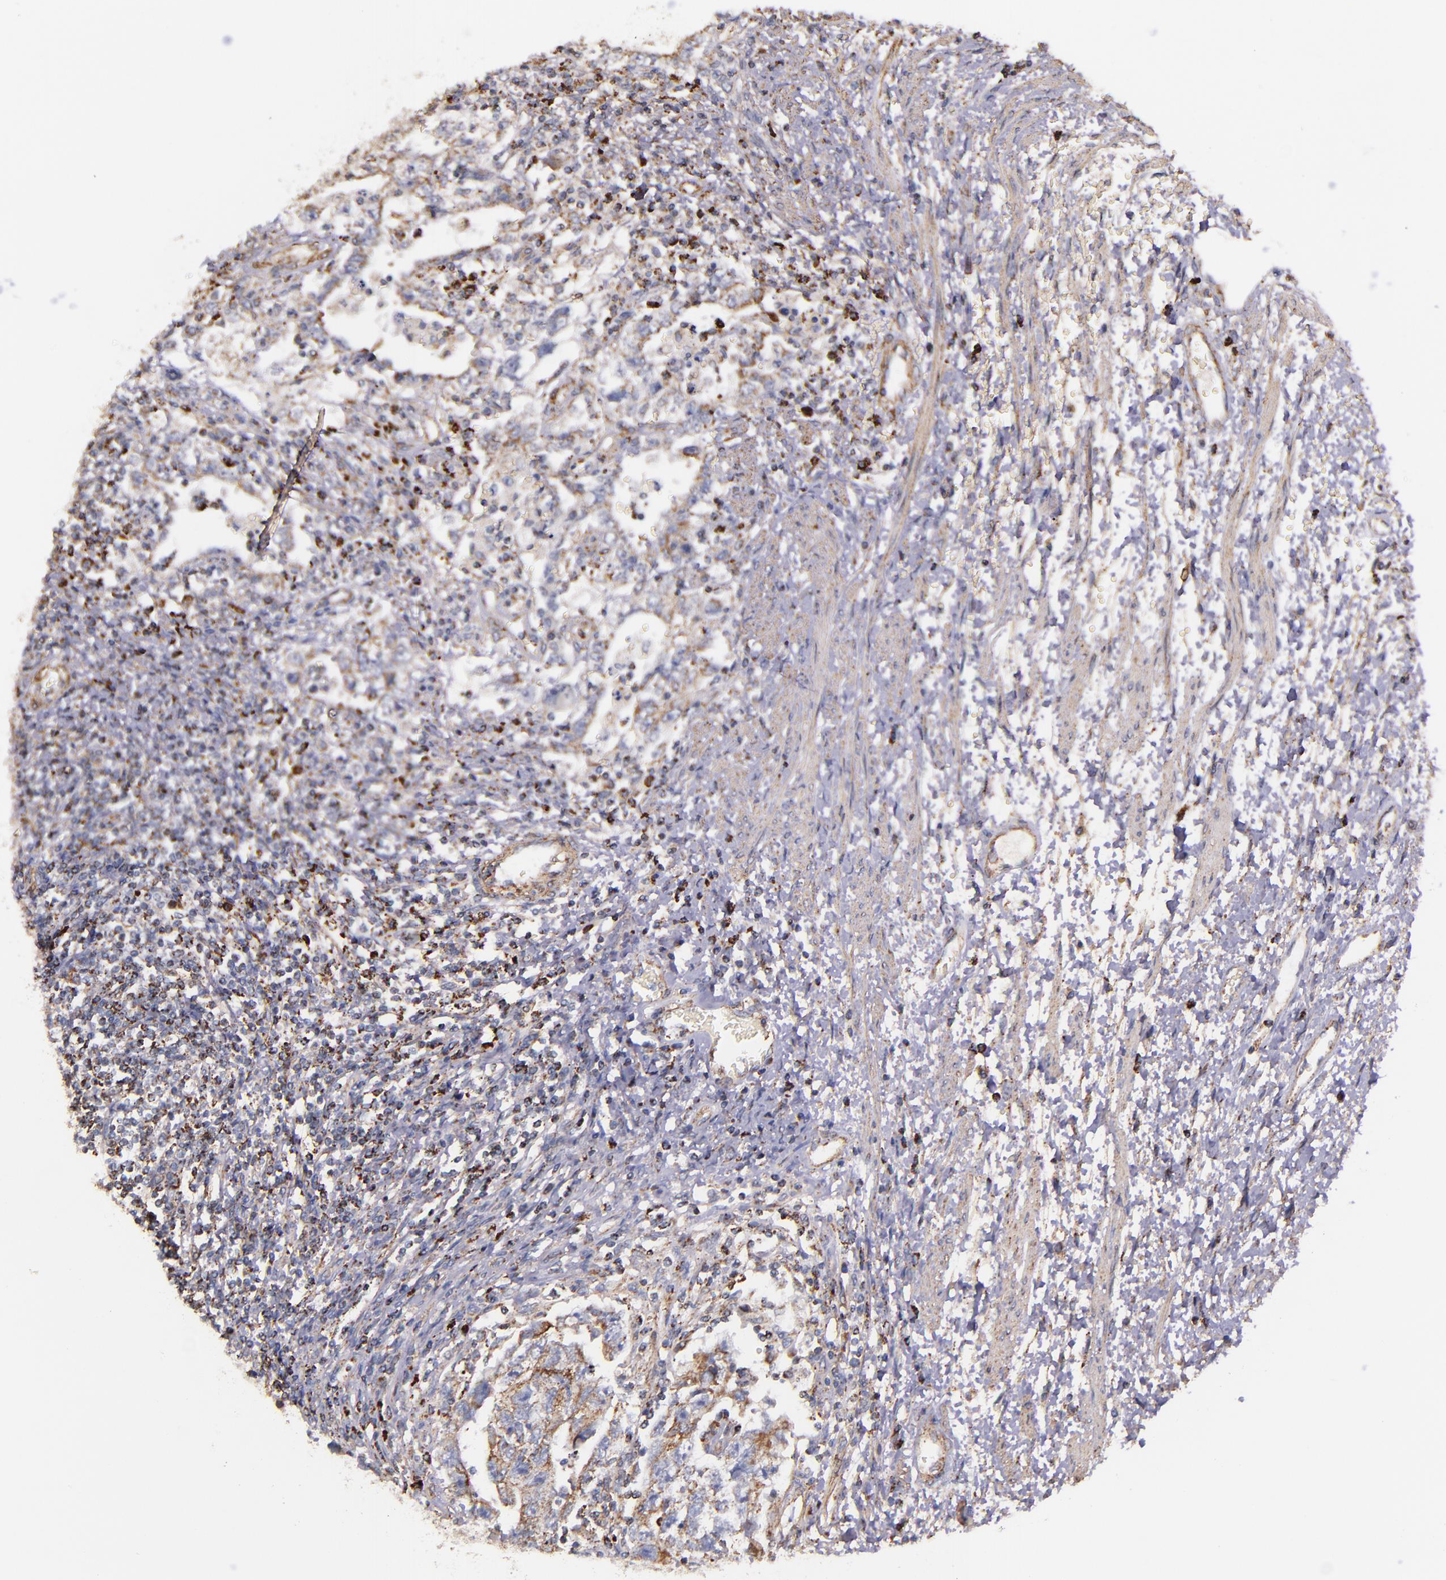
{"staining": {"intensity": "weak", "quantity": "<25%", "location": "cytoplasmic/membranous"}, "tissue": "testis cancer", "cell_type": "Tumor cells", "image_type": "cancer", "snomed": [{"axis": "morphology", "description": "Carcinoma, Embryonal, NOS"}, {"axis": "topography", "description": "Testis"}], "caption": "A histopathology image of embryonal carcinoma (testis) stained for a protein displays no brown staining in tumor cells.", "gene": "IDH3G", "patient": {"sex": "male", "age": 26}}